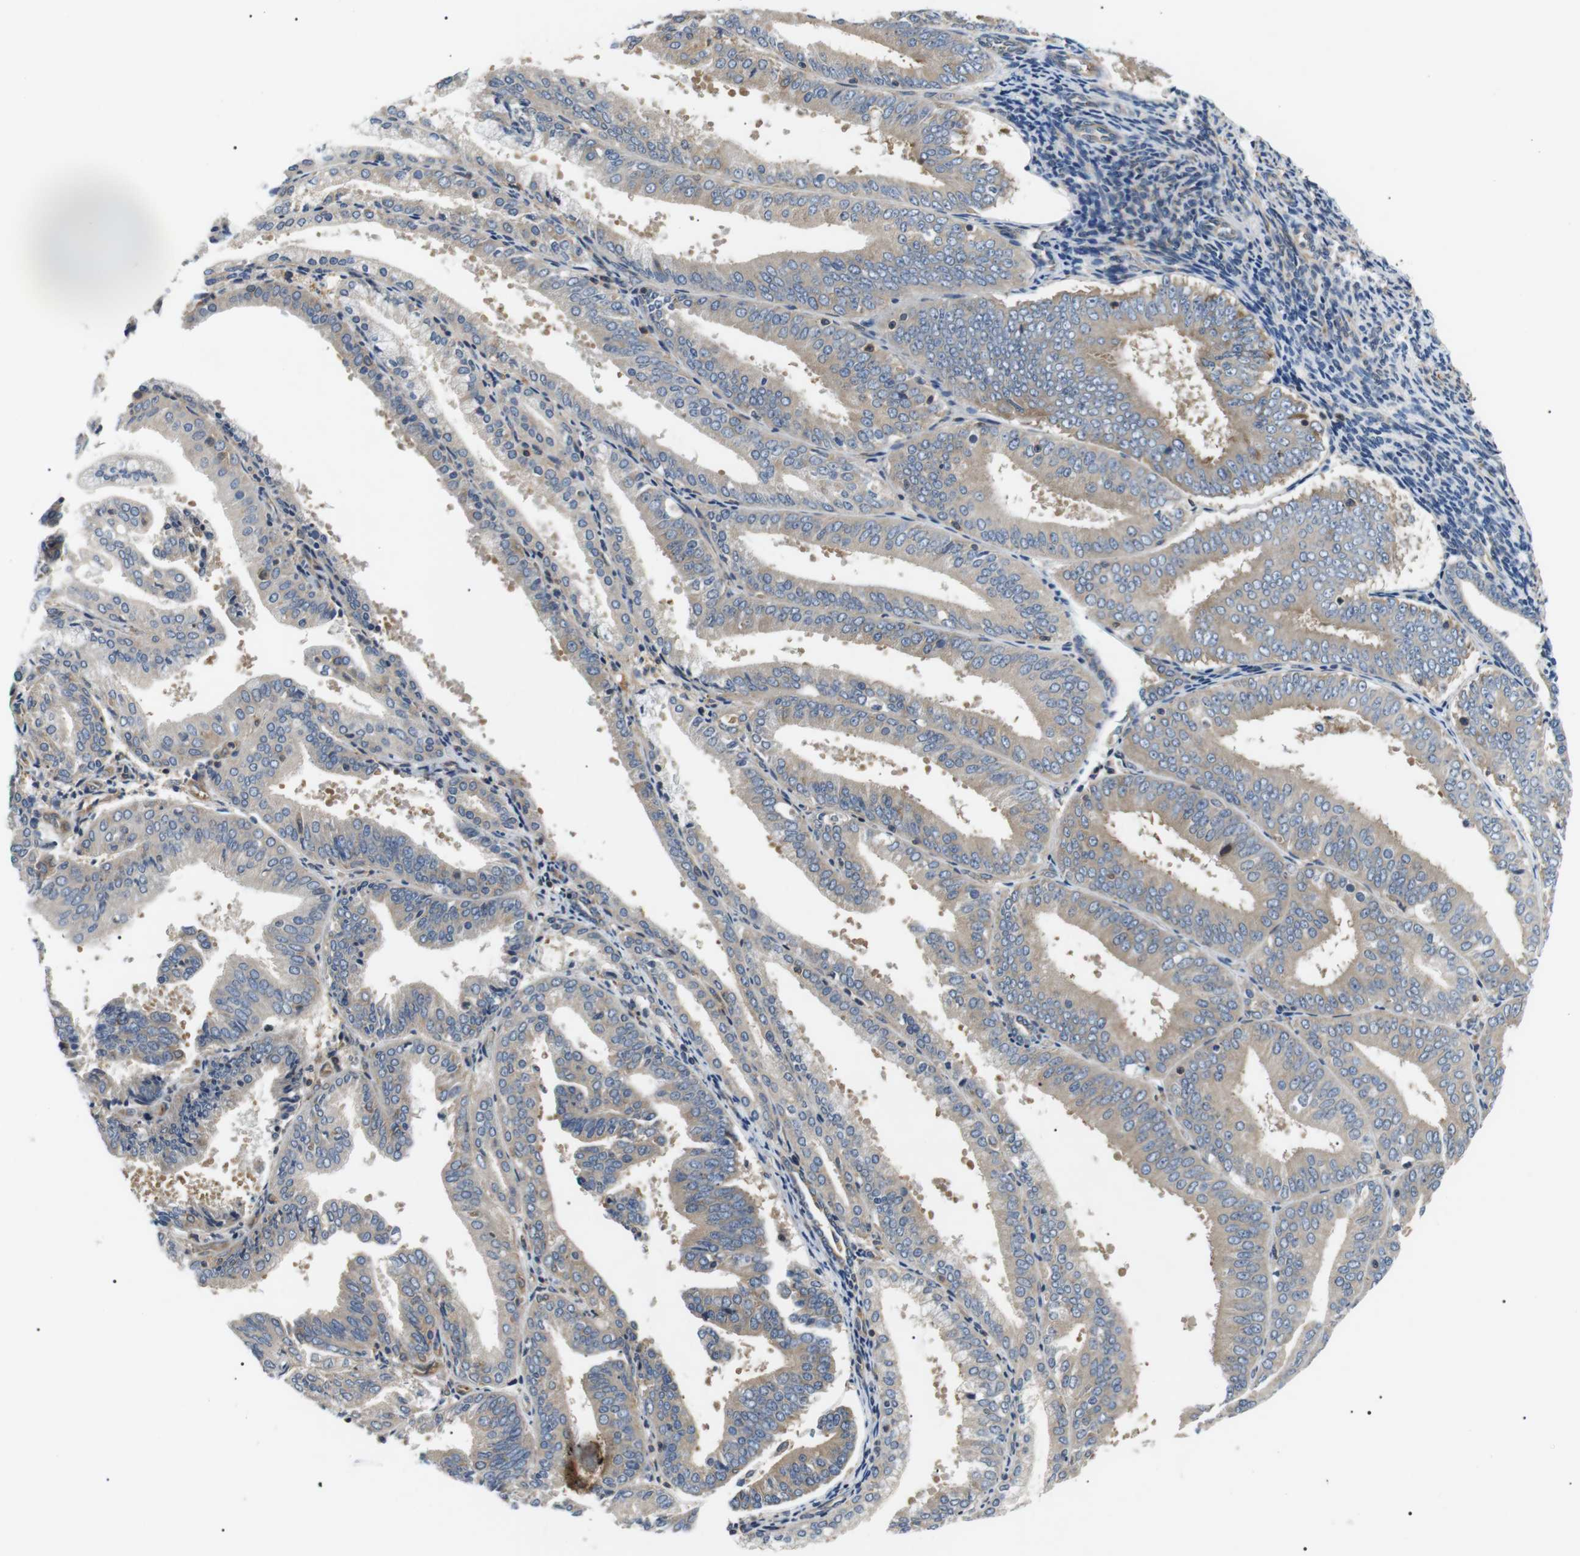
{"staining": {"intensity": "weak", "quantity": "25%-75%", "location": "cytoplasmic/membranous"}, "tissue": "endometrial cancer", "cell_type": "Tumor cells", "image_type": "cancer", "snomed": [{"axis": "morphology", "description": "Adenocarcinoma, NOS"}, {"axis": "topography", "description": "Endometrium"}], "caption": "About 25%-75% of tumor cells in human endometrial cancer show weak cytoplasmic/membranous protein positivity as visualized by brown immunohistochemical staining.", "gene": "DIPK1A", "patient": {"sex": "female", "age": 63}}